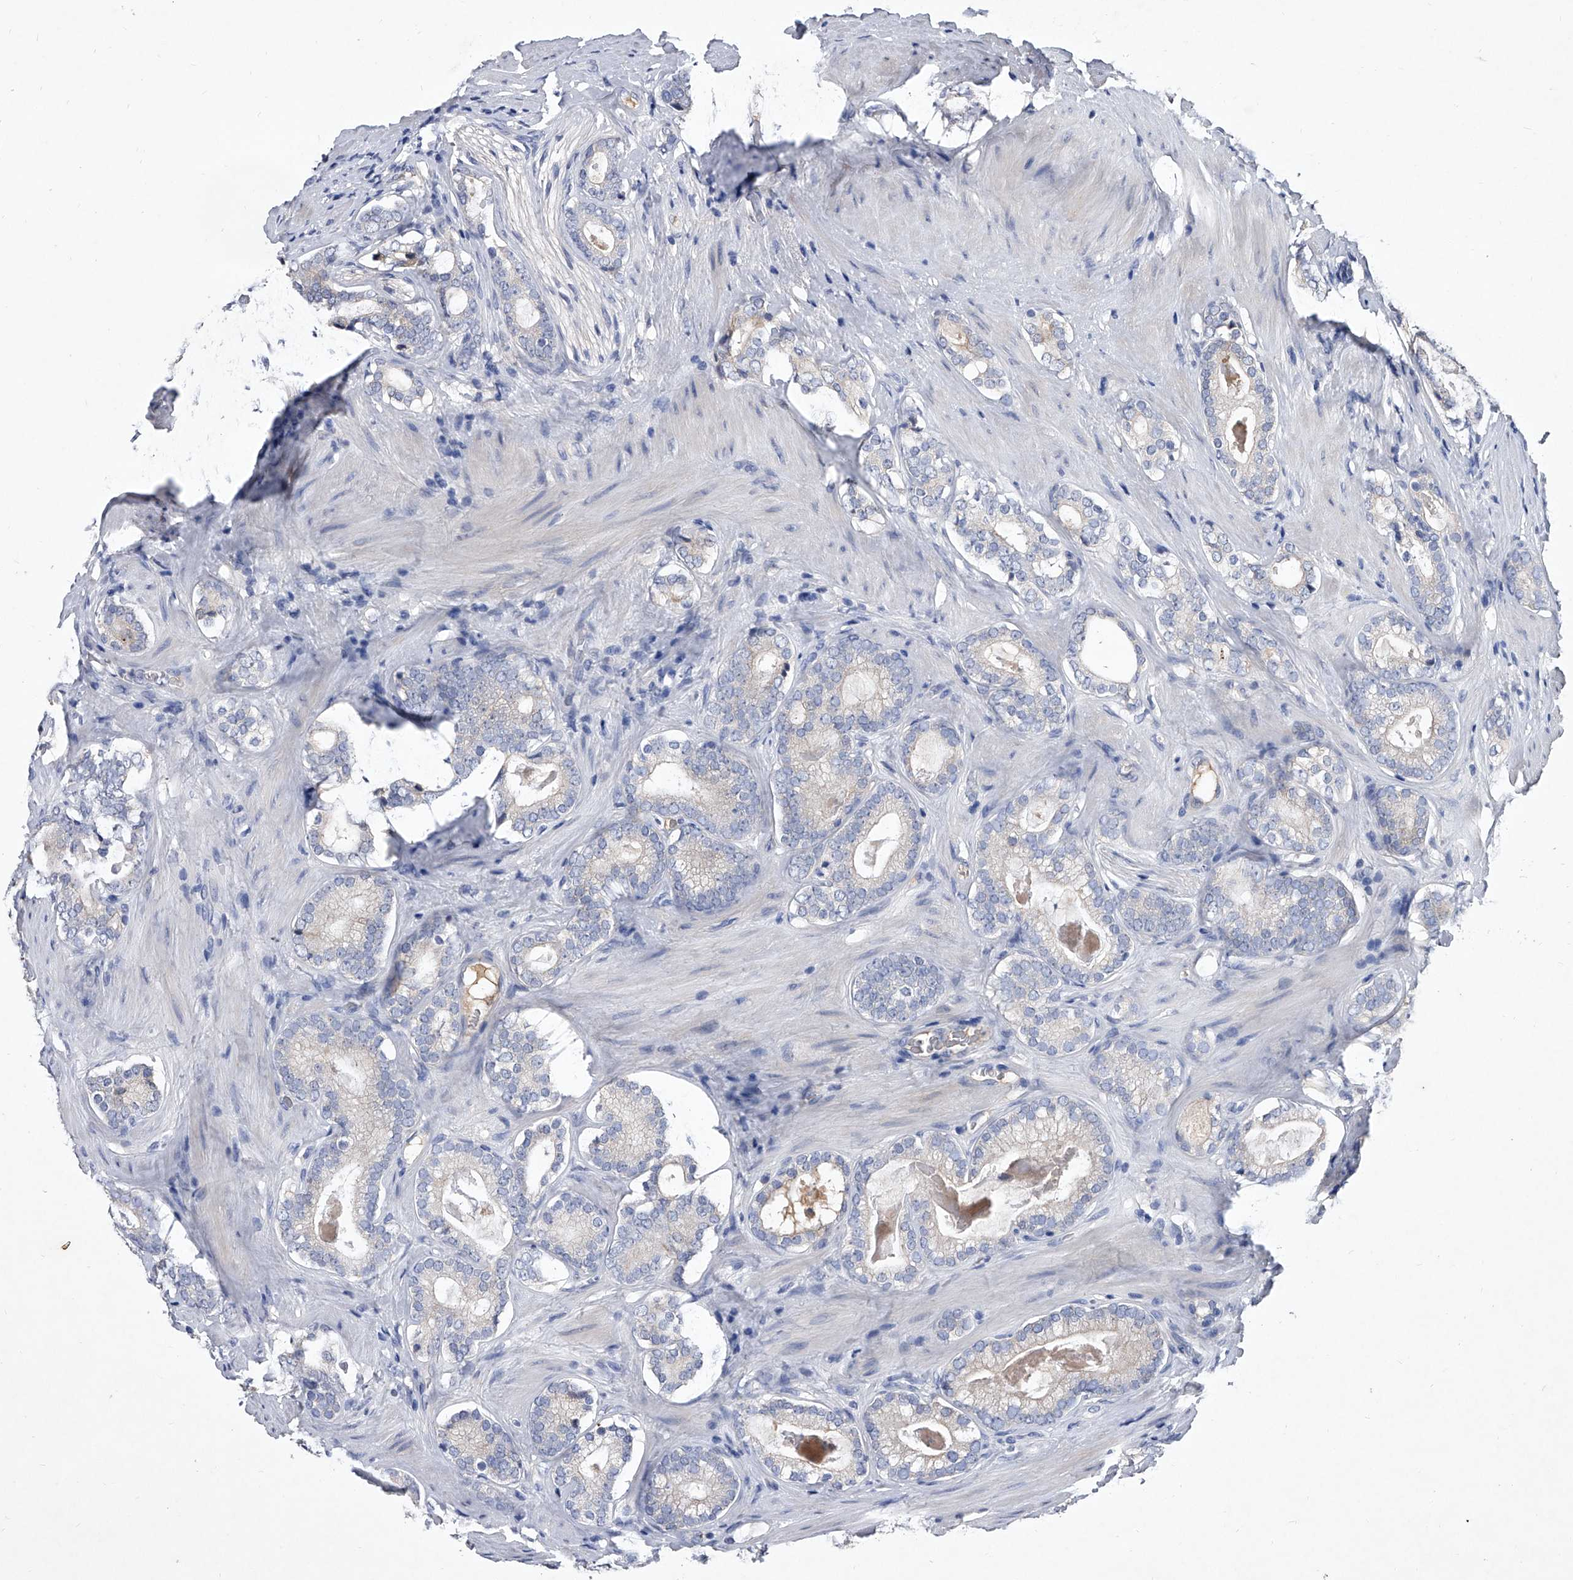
{"staining": {"intensity": "negative", "quantity": "none", "location": "none"}, "tissue": "prostate cancer", "cell_type": "Tumor cells", "image_type": "cancer", "snomed": [{"axis": "morphology", "description": "Adenocarcinoma, High grade"}, {"axis": "topography", "description": "Prostate"}], "caption": "Human prostate cancer stained for a protein using IHC demonstrates no positivity in tumor cells.", "gene": "C5", "patient": {"sex": "male", "age": 63}}